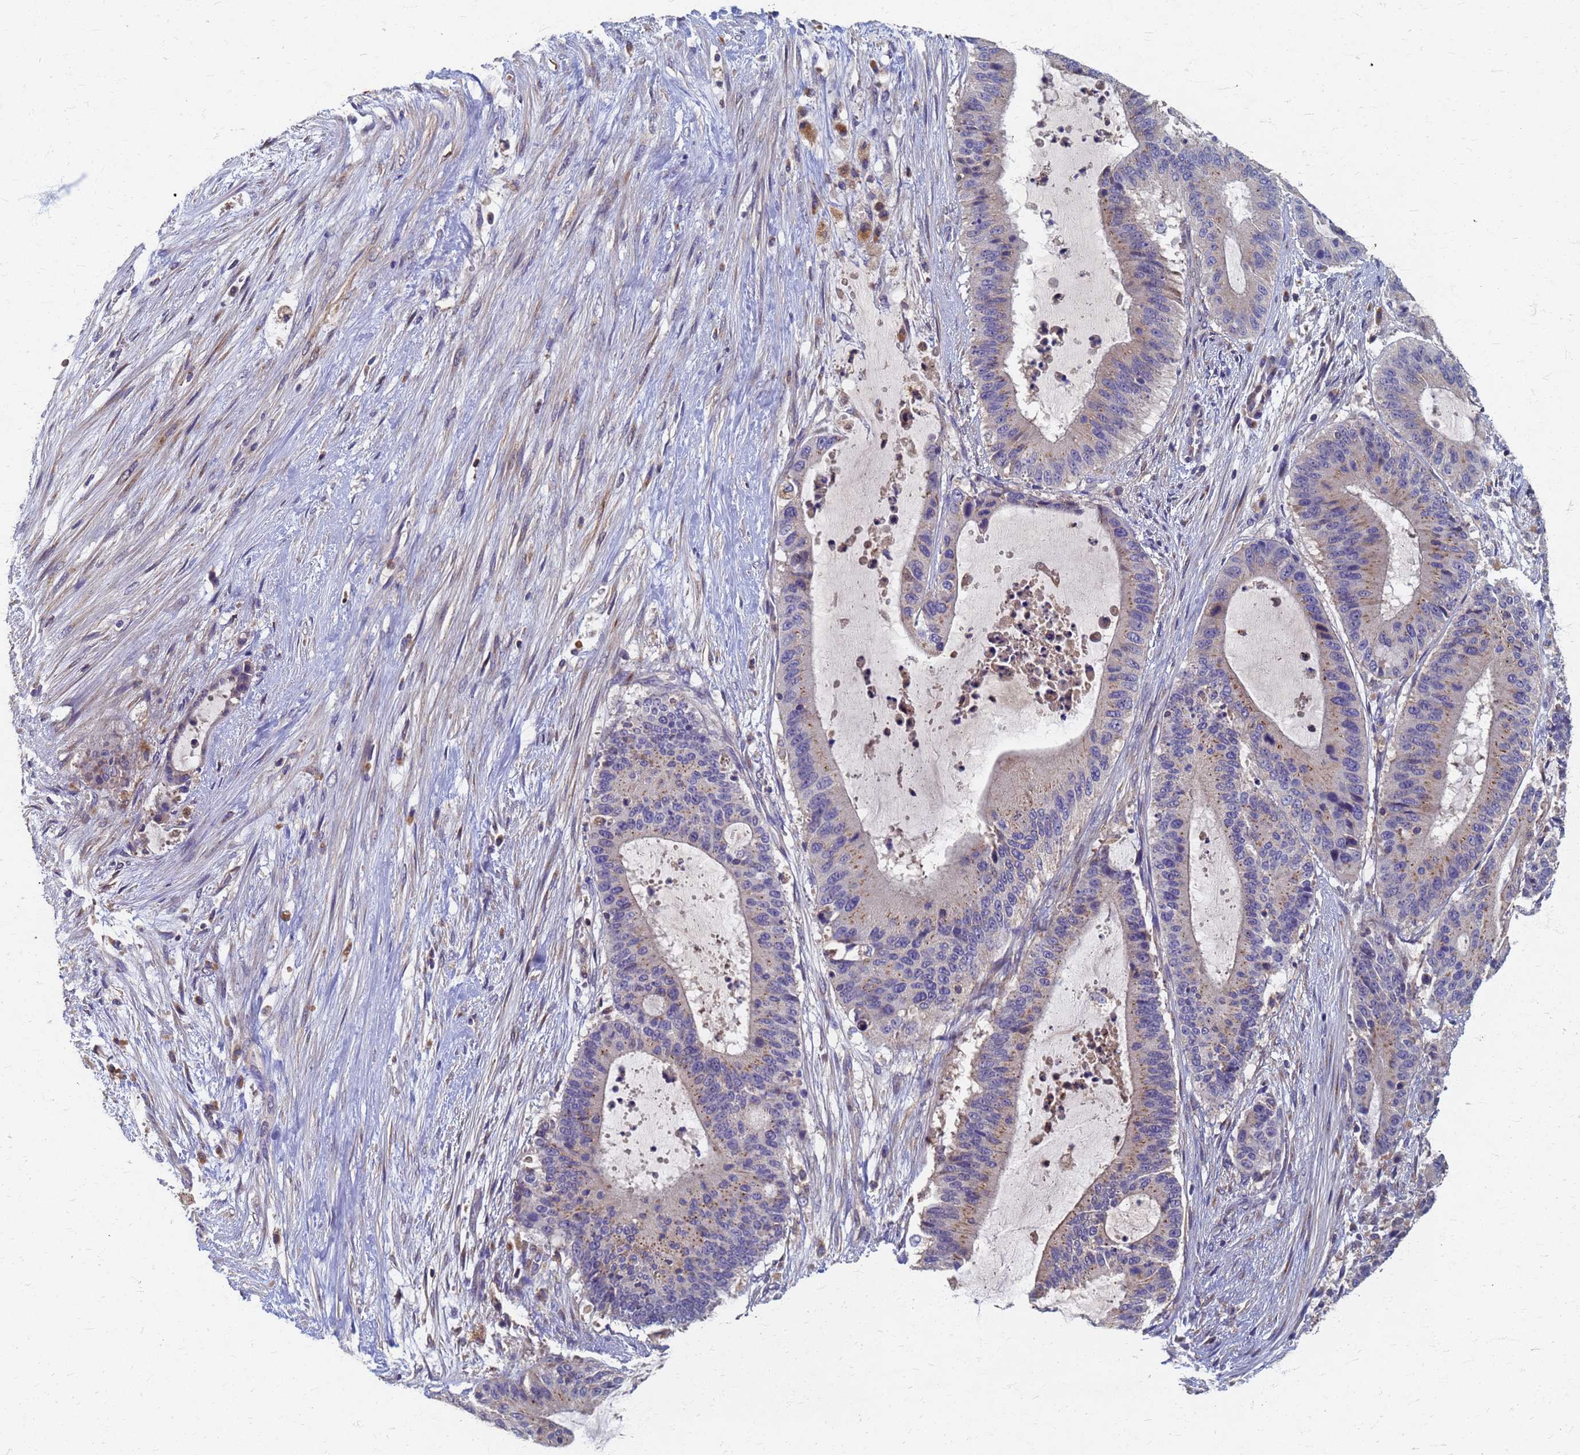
{"staining": {"intensity": "moderate", "quantity": "25%-75%", "location": "cytoplasmic/membranous"}, "tissue": "liver cancer", "cell_type": "Tumor cells", "image_type": "cancer", "snomed": [{"axis": "morphology", "description": "Normal tissue, NOS"}, {"axis": "morphology", "description": "Cholangiocarcinoma"}, {"axis": "topography", "description": "Liver"}, {"axis": "topography", "description": "Peripheral nerve tissue"}], "caption": "IHC photomicrograph of human cholangiocarcinoma (liver) stained for a protein (brown), which shows medium levels of moderate cytoplasmic/membranous positivity in approximately 25%-75% of tumor cells.", "gene": "KRCC1", "patient": {"sex": "female", "age": 73}}